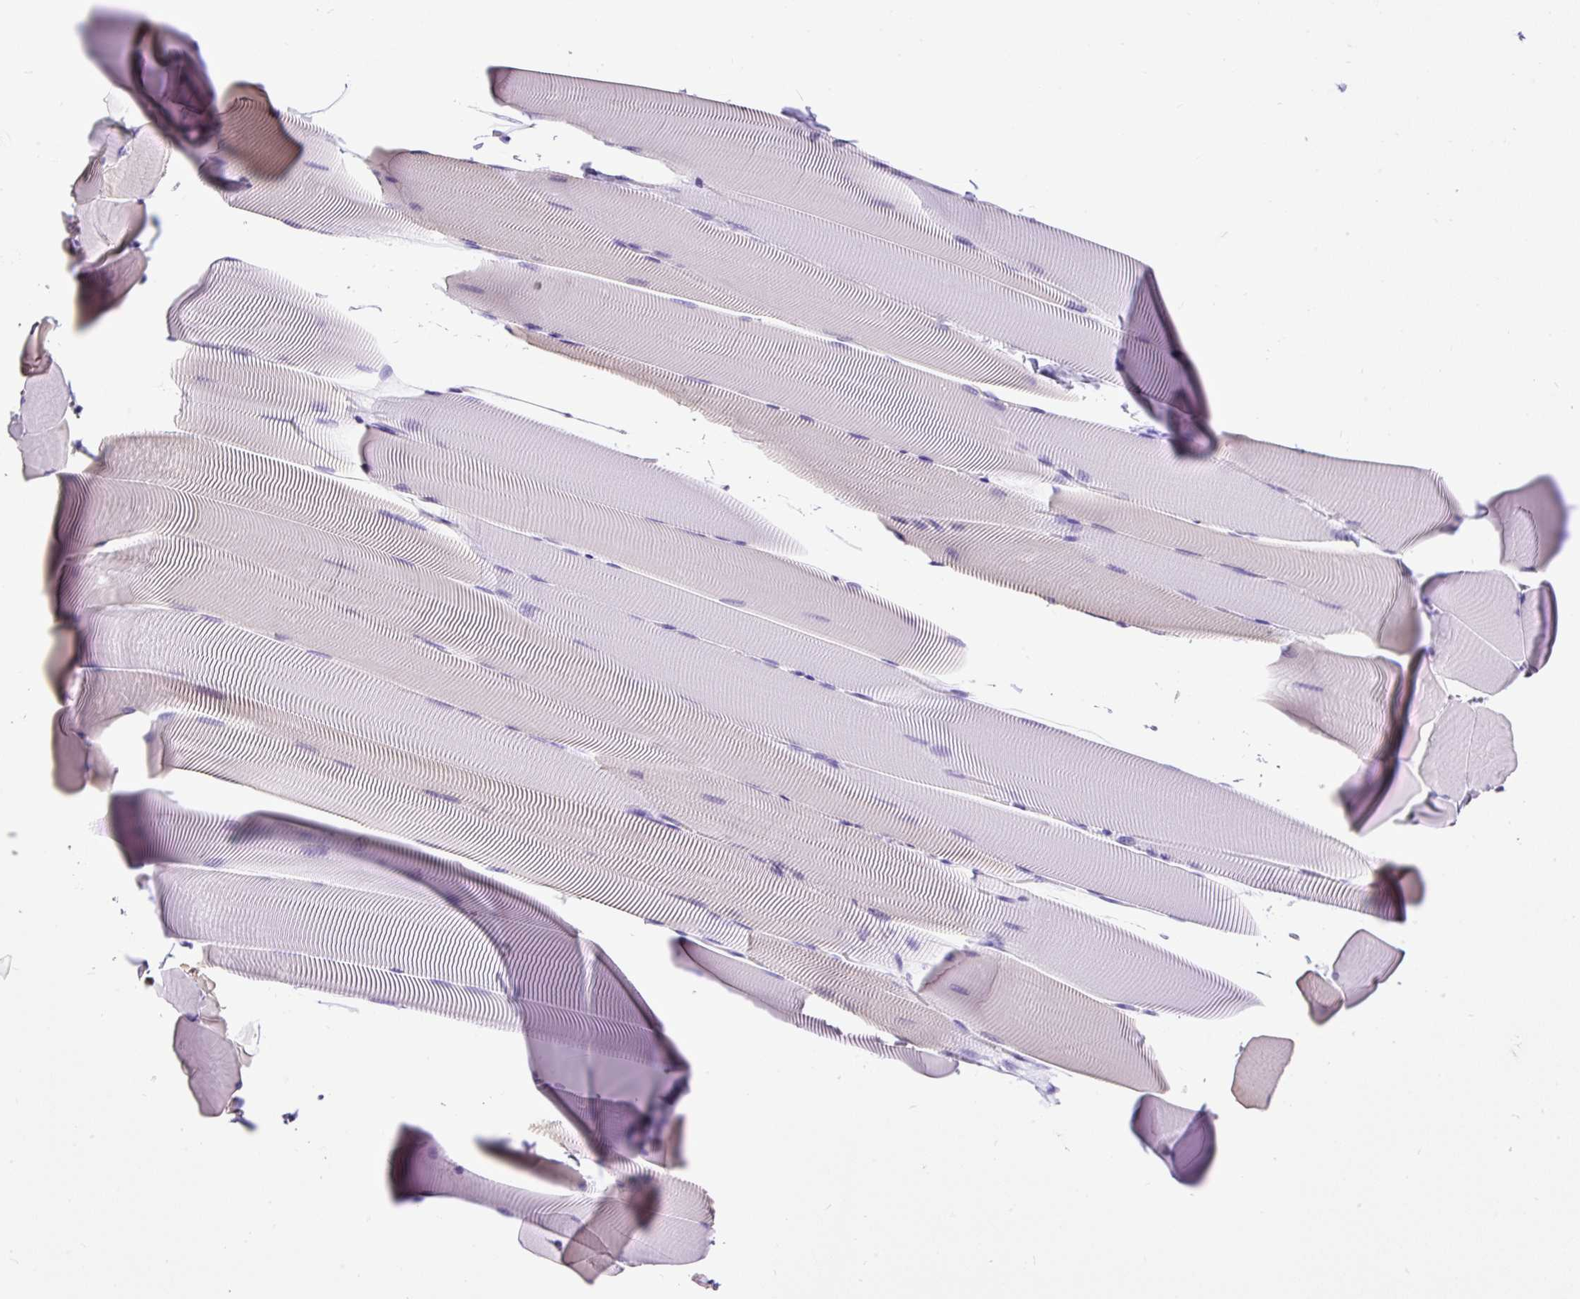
{"staining": {"intensity": "weak", "quantity": "25%-75%", "location": "cytoplasmic/membranous"}, "tissue": "skeletal muscle", "cell_type": "Myocytes", "image_type": "normal", "snomed": [{"axis": "morphology", "description": "Normal tissue, NOS"}, {"axis": "topography", "description": "Skeletal muscle"}], "caption": "Skeletal muscle stained with IHC shows weak cytoplasmic/membranous staining in approximately 25%-75% of myocytes. (Brightfield microscopy of DAB IHC at high magnification).", "gene": "PDIA2", "patient": {"sex": "male", "age": 25}}